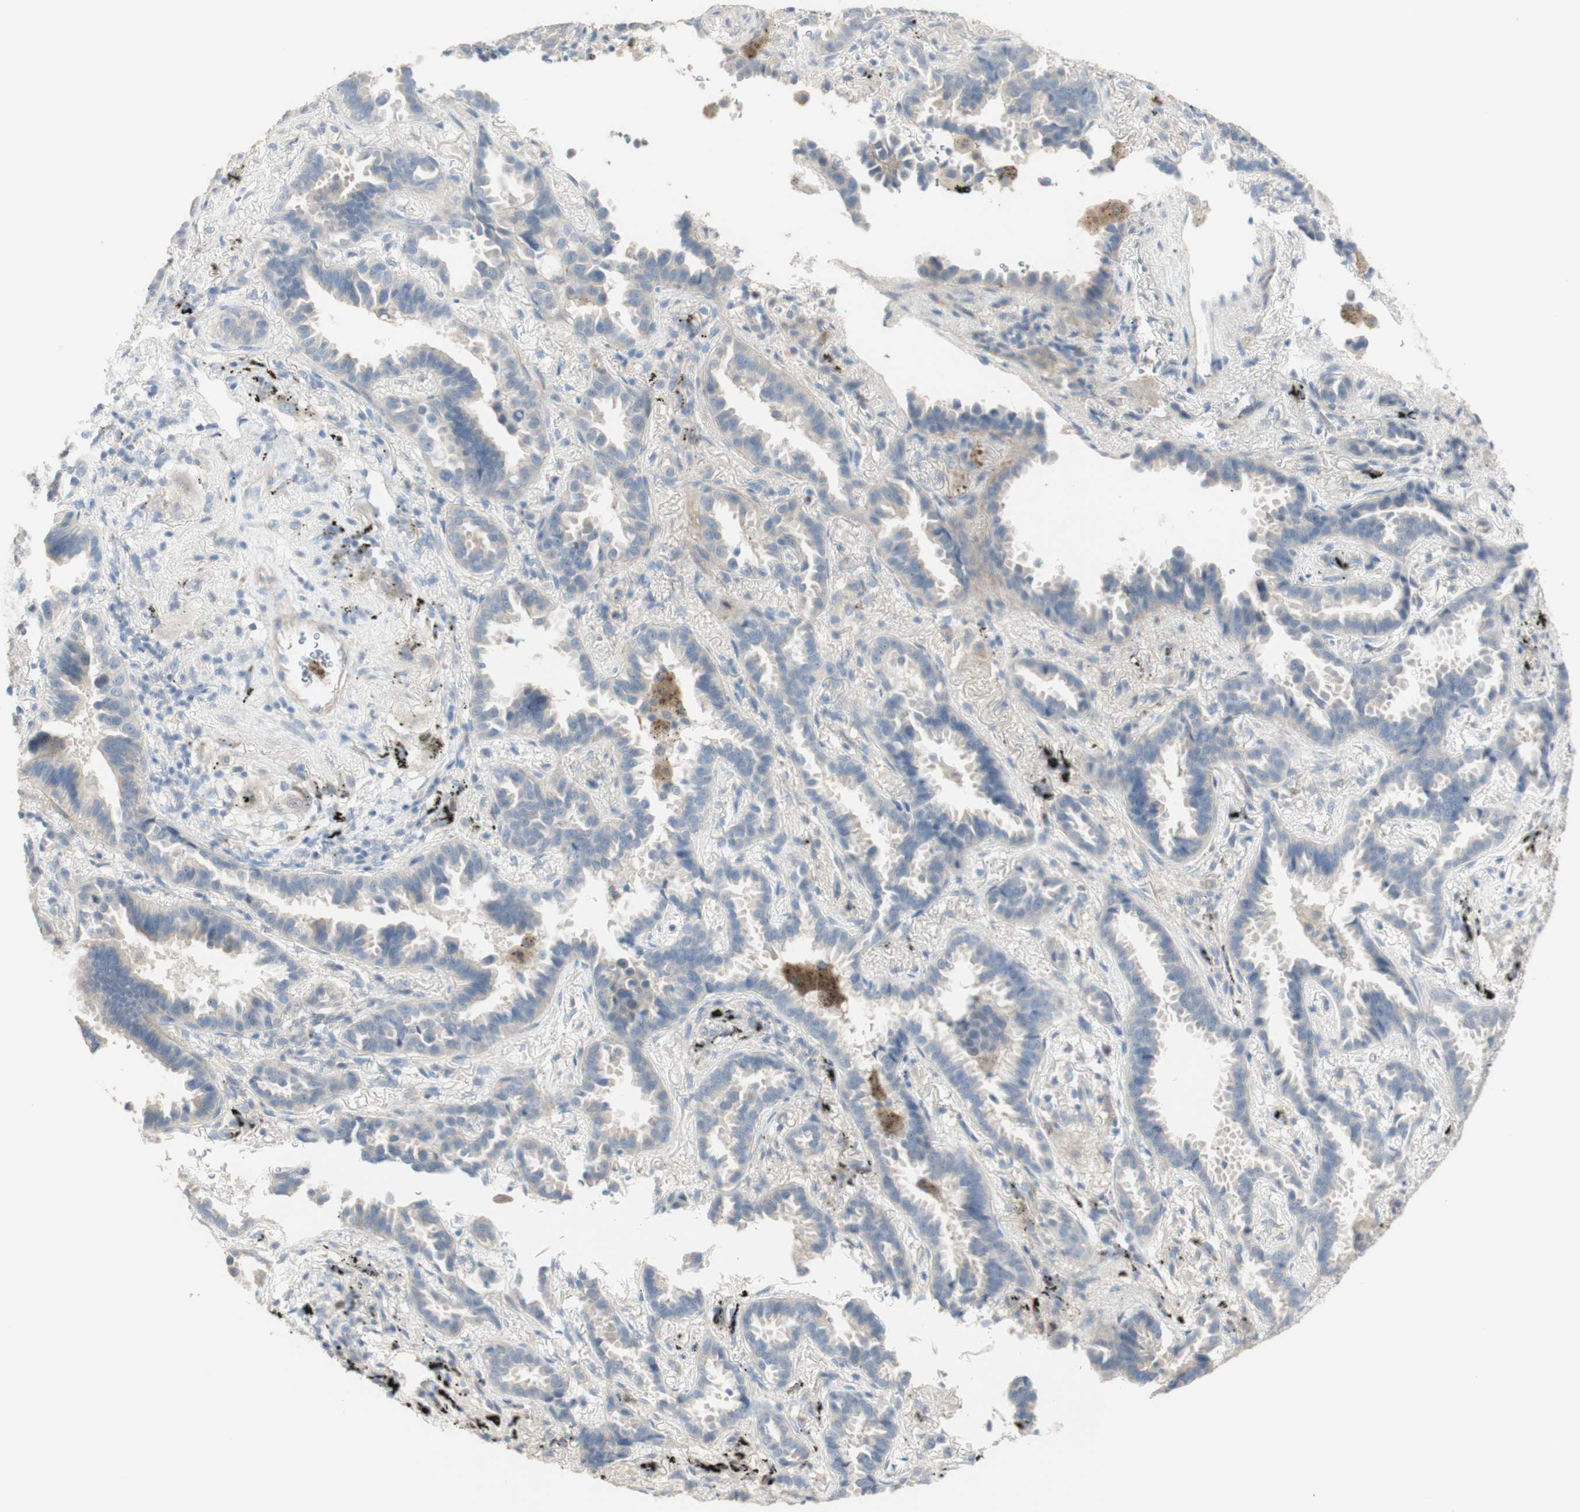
{"staining": {"intensity": "weak", "quantity": "25%-75%", "location": "cytoplasmic/membranous"}, "tissue": "lung cancer", "cell_type": "Tumor cells", "image_type": "cancer", "snomed": [{"axis": "morphology", "description": "Normal tissue, NOS"}, {"axis": "morphology", "description": "Adenocarcinoma, NOS"}, {"axis": "topography", "description": "Lung"}], "caption": "DAB (3,3'-diaminobenzidine) immunohistochemical staining of lung adenocarcinoma demonstrates weak cytoplasmic/membranous protein positivity in approximately 25%-75% of tumor cells.", "gene": "MANEA", "patient": {"sex": "male", "age": 59}}